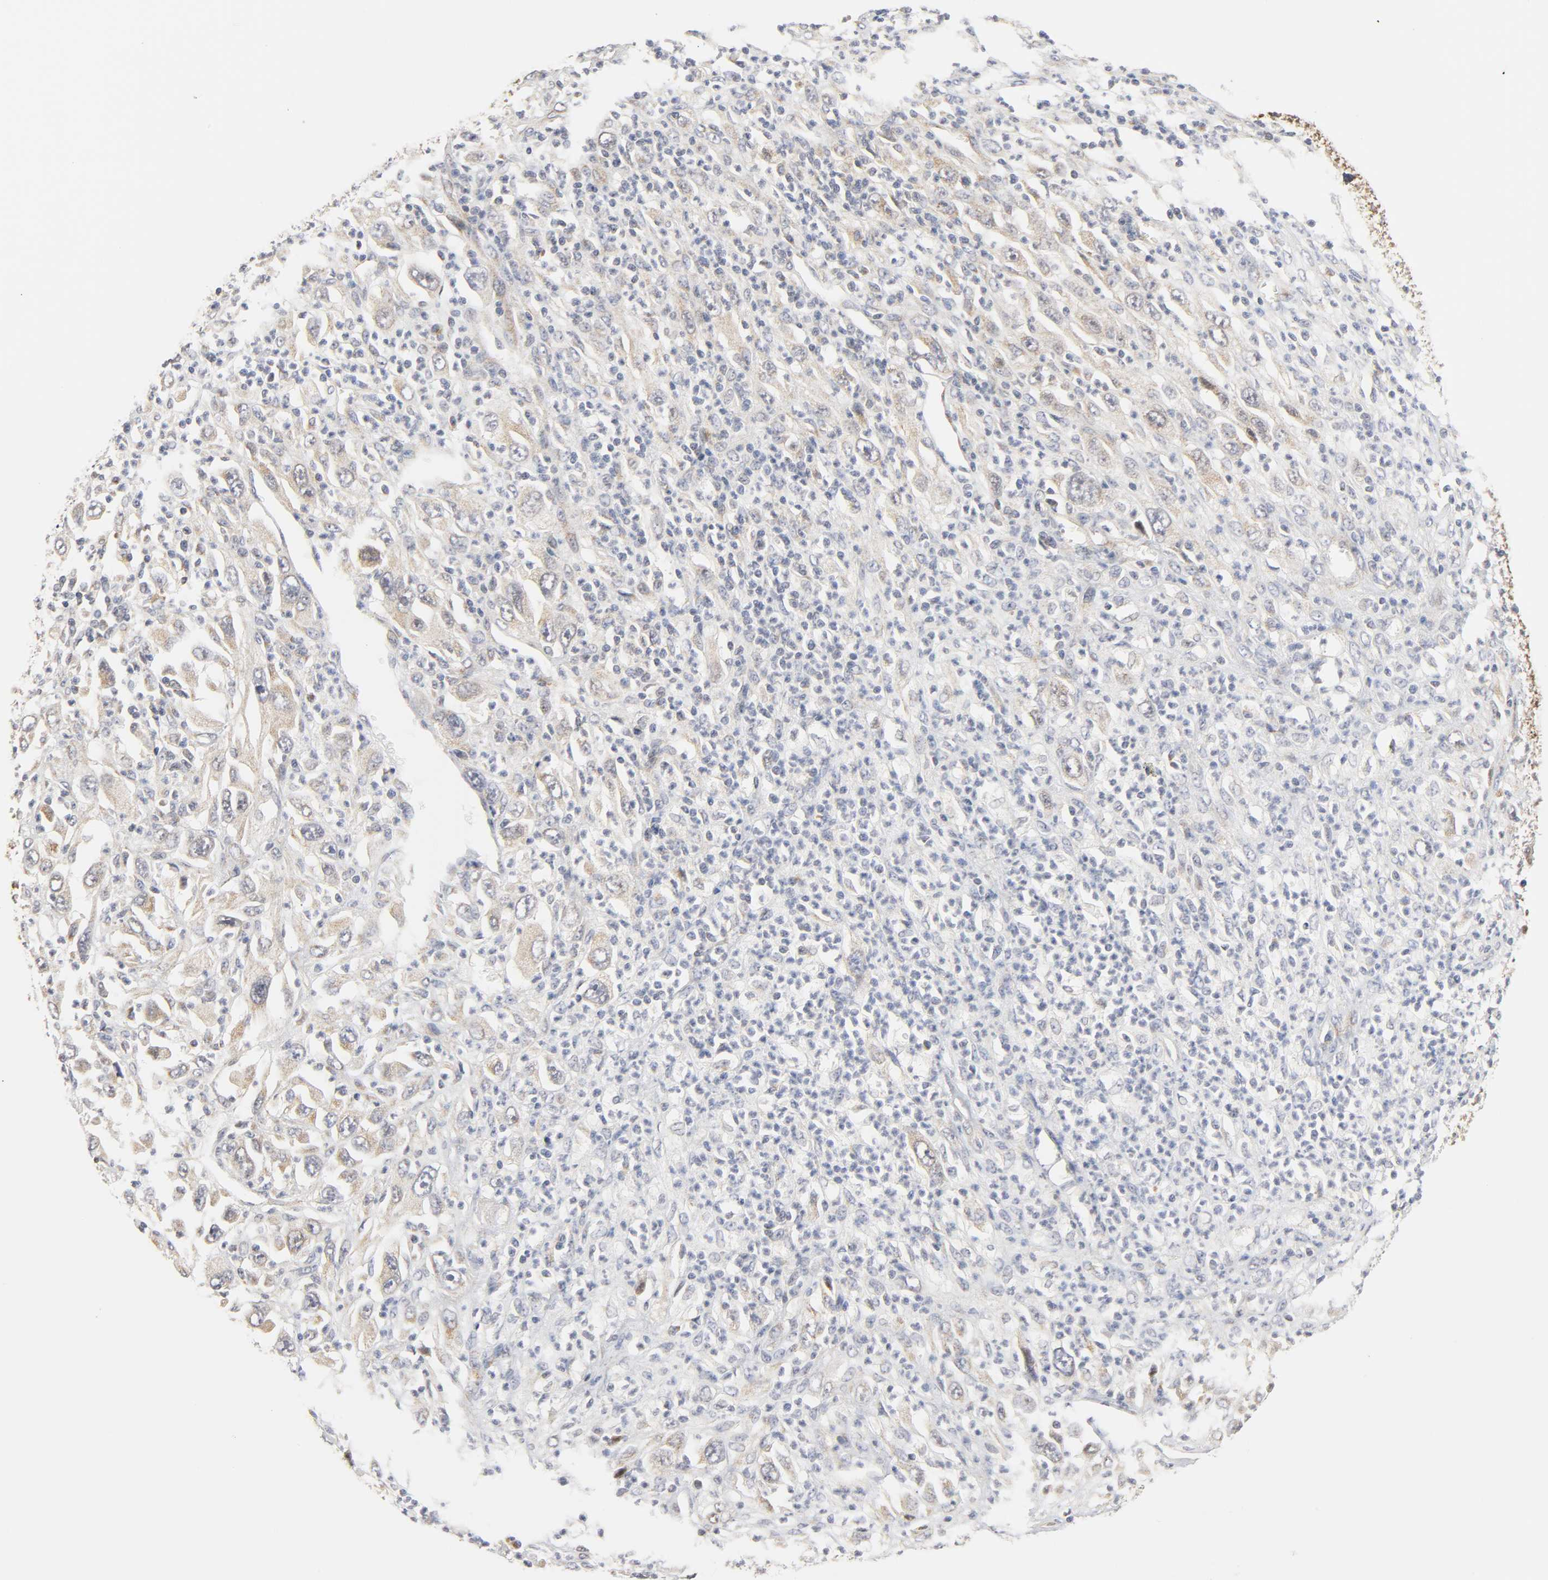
{"staining": {"intensity": "weak", "quantity": ">75%", "location": "cytoplasmic/membranous"}, "tissue": "melanoma", "cell_type": "Tumor cells", "image_type": "cancer", "snomed": [{"axis": "morphology", "description": "Malignant melanoma, Metastatic site"}, {"axis": "topography", "description": "Skin"}], "caption": "A brown stain highlights weak cytoplasmic/membranous staining of a protein in melanoma tumor cells.", "gene": "BAX", "patient": {"sex": "female", "age": 56}}